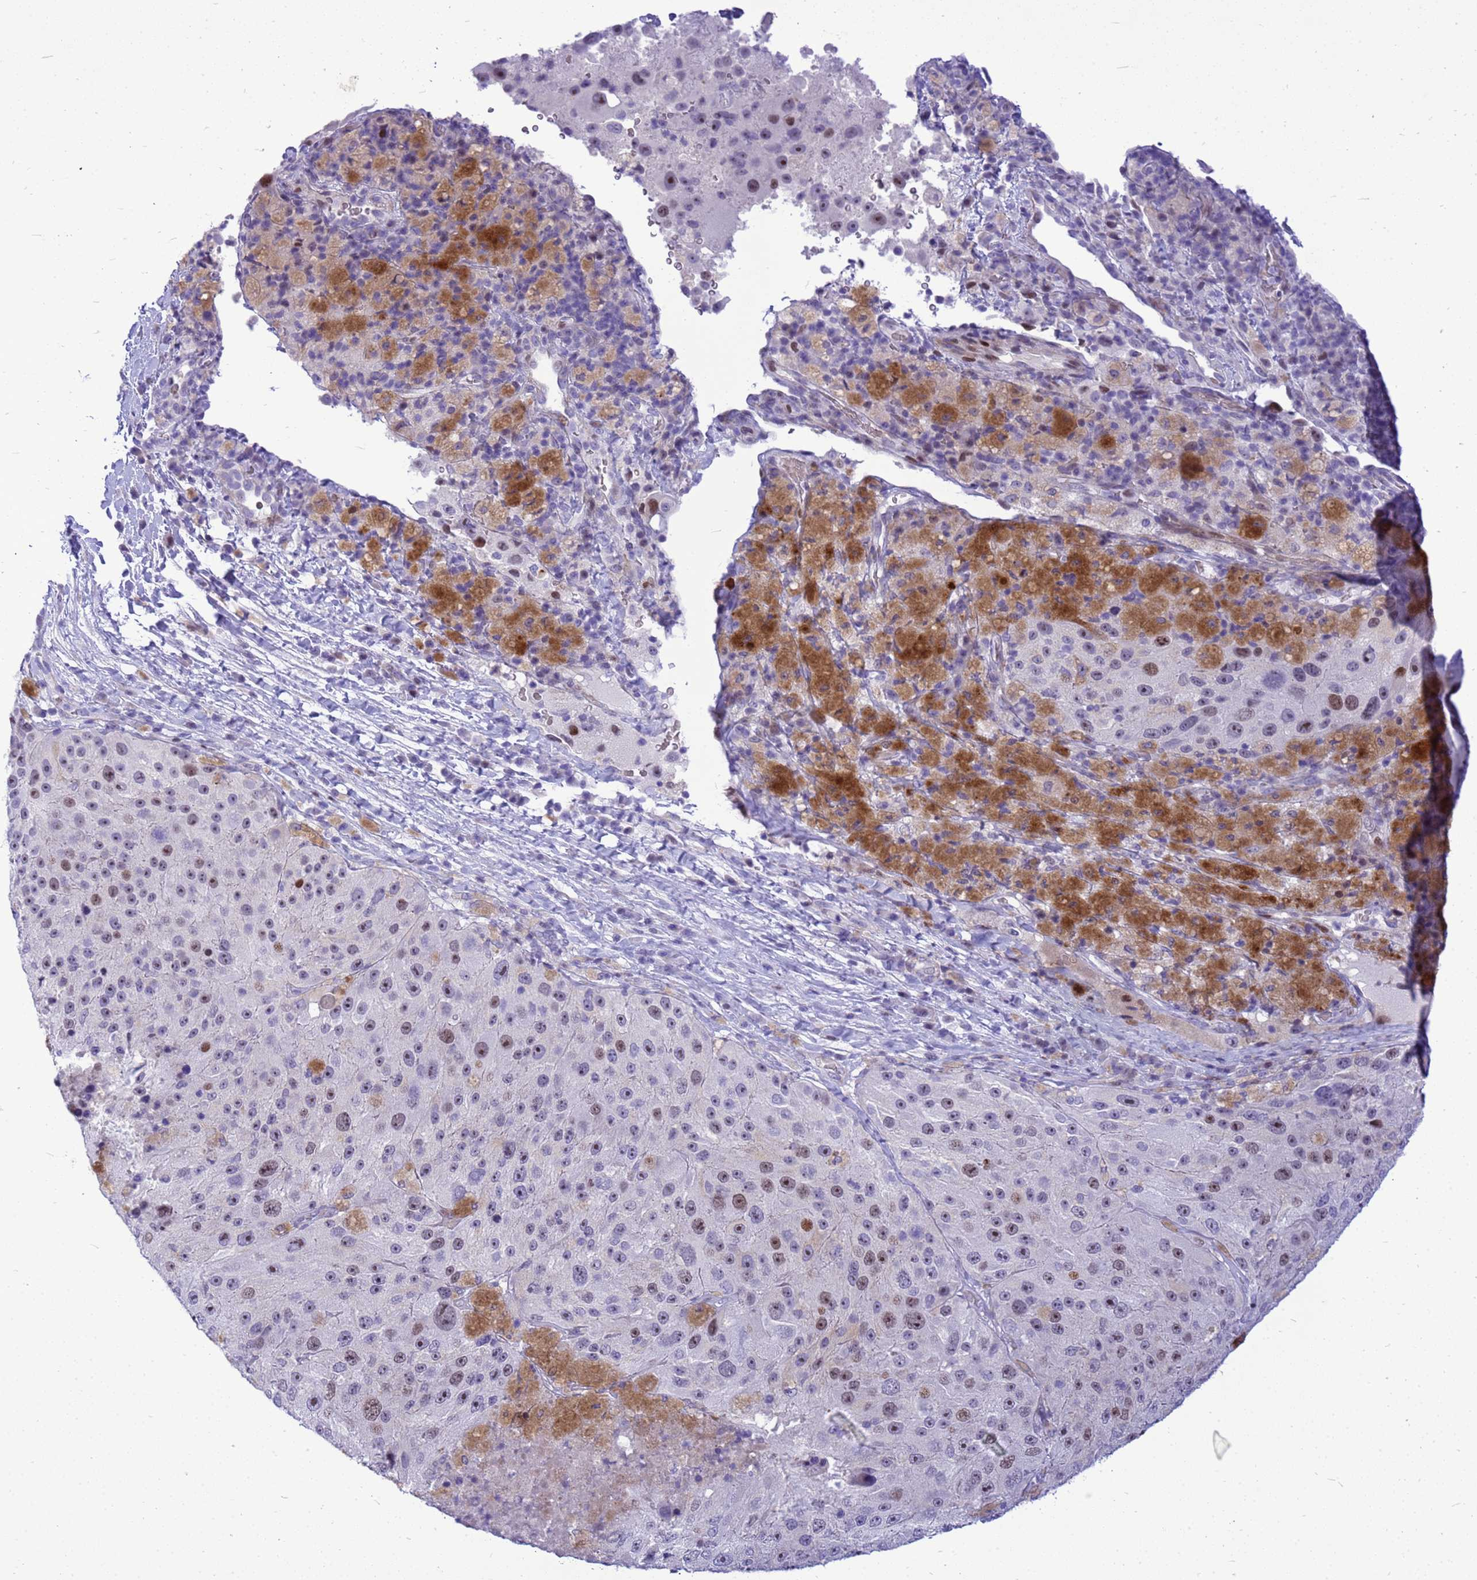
{"staining": {"intensity": "moderate", "quantity": "25%-75%", "location": "nuclear"}, "tissue": "melanoma", "cell_type": "Tumor cells", "image_type": "cancer", "snomed": [{"axis": "morphology", "description": "Malignant melanoma, Metastatic site"}, {"axis": "topography", "description": "Lymph node"}], "caption": "Protein staining of melanoma tissue demonstrates moderate nuclear positivity in about 25%-75% of tumor cells.", "gene": "ADAMTS7", "patient": {"sex": "male", "age": 62}}